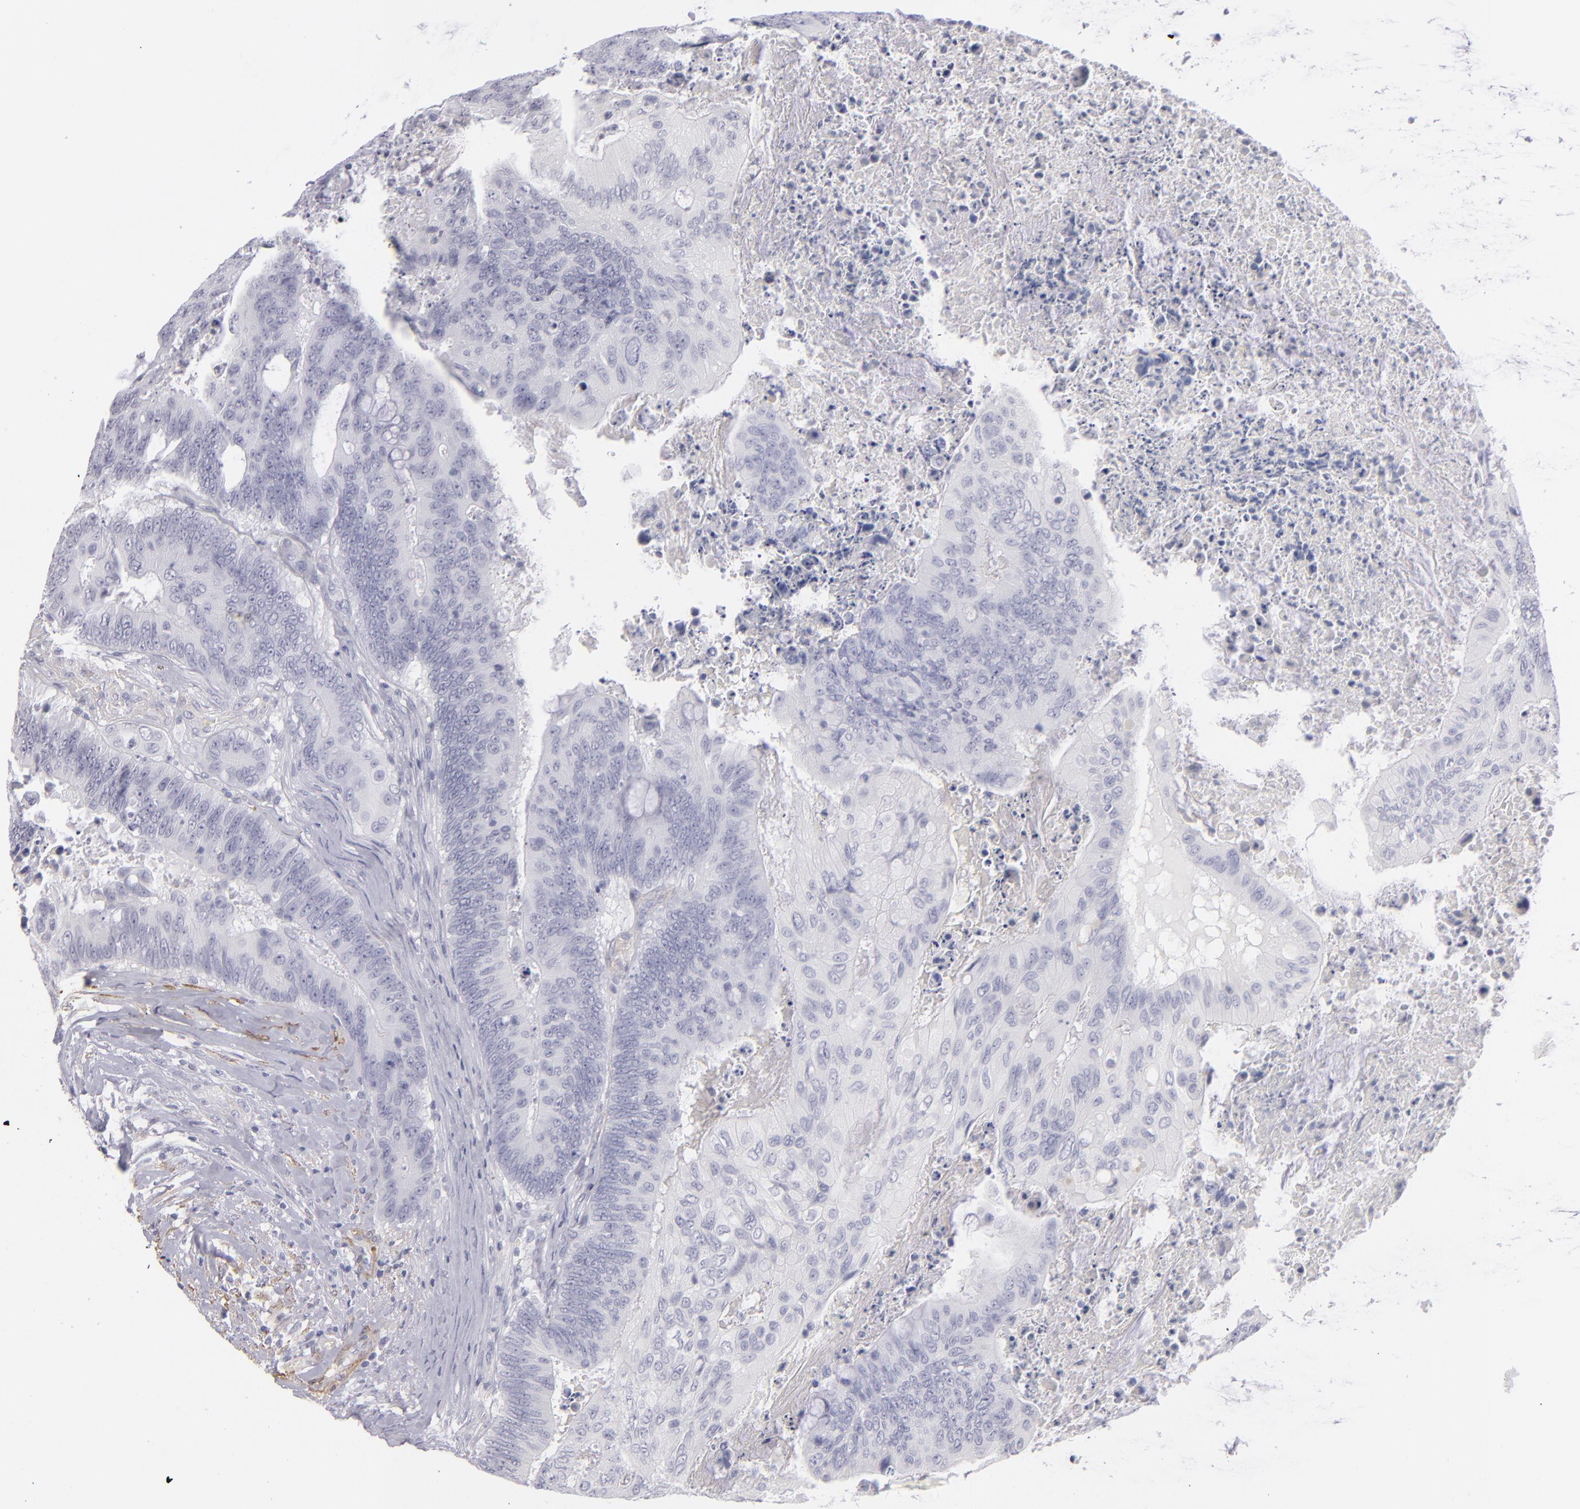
{"staining": {"intensity": "negative", "quantity": "none", "location": "none"}, "tissue": "colorectal cancer", "cell_type": "Tumor cells", "image_type": "cancer", "snomed": [{"axis": "morphology", "description": "Adenocarcinoma, NOS"}, {"axis": "topography", "description": "Colon"}], "caption": "Immunohistochemistry photomicrograph of neoplastic tissue: colorectal adenocarcinoma stained with DAB (3,3'-diaminobenzidine) exhibits no significant protein positivity in tumor cells.", "gene": "MYH11", "patient": {"sex": "male", "age": 65}}